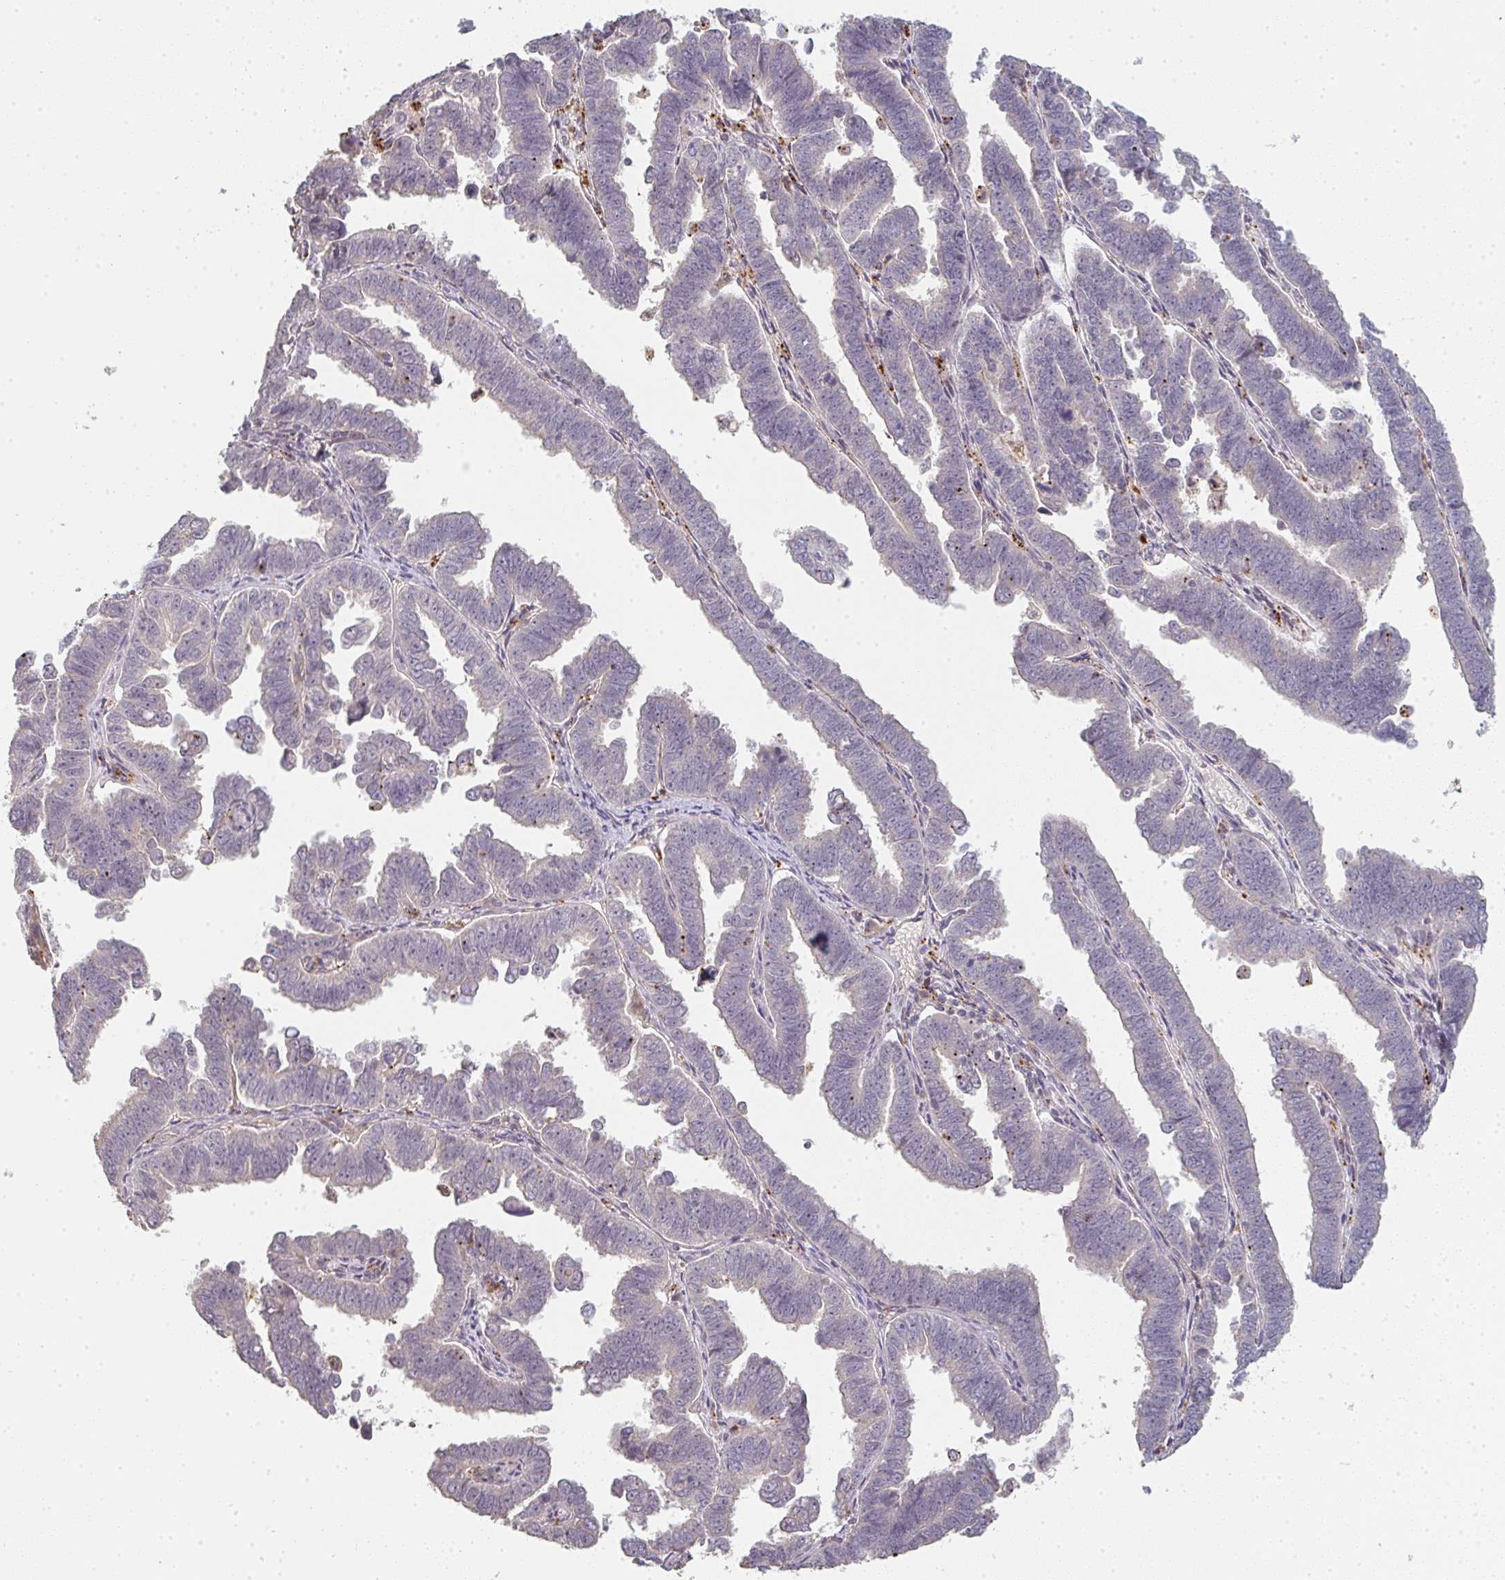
{"staining": {"intensity": "negative", "quantity": "none", "location": "none"}, "tissue": "endometrial cancer", "cell_type": "Tumor cells", "image_type": "cancer", "snomed": [{"axis": "morphology", "description": "Adenocarcinoma, NOS"}, {"axis": "topography", "description": "Endometrium"}], "caption": "Image shows no protein positivity in tumor cells of endometrial adenocarcinoma tissue.", "gene": "TMEM237", "patient": {"sex": "female", "age": 75}}